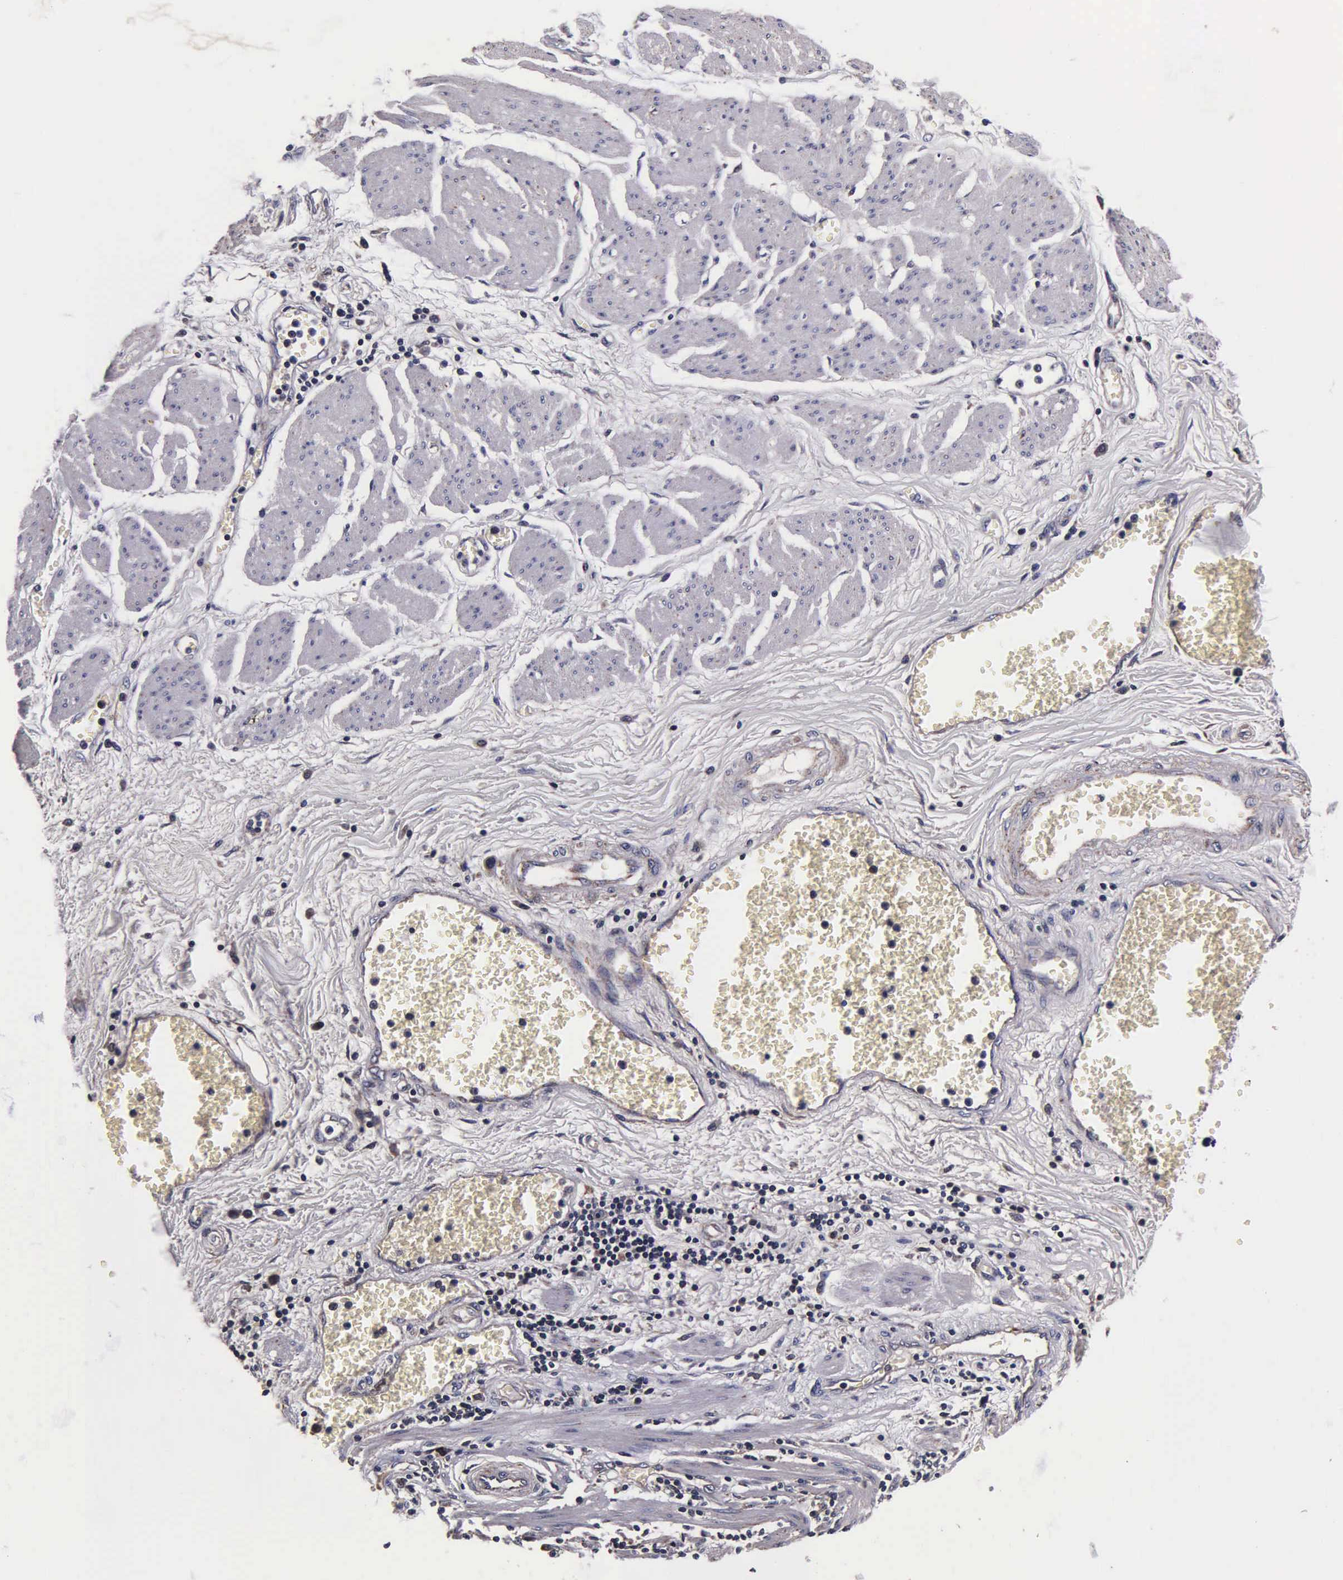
{"staining": {"intensity": "weak", "quantity": "25%-75%", "location": "cytoplasmic/membranous"}, "tissue": "stomach cancer", "cell_type": "Tumor cells", "image_type": "cancer", "snomed": [{"axis": "morphology", "description": "Adenocarcinoma, NOS"}, {"axis": "topography", "description": "Stomach"}], "caption": "Adenocarcinoma (stomach) stained with DAB (3,3'-diaminobenzidine) immunohistochemistry (IHC) demonstrates low levels of weak cytoplasmic/membranous expression in about 25%-75% of tumor cells.", "gene": "PSMA3", "patient": {"sex": "male", "age": 72}}